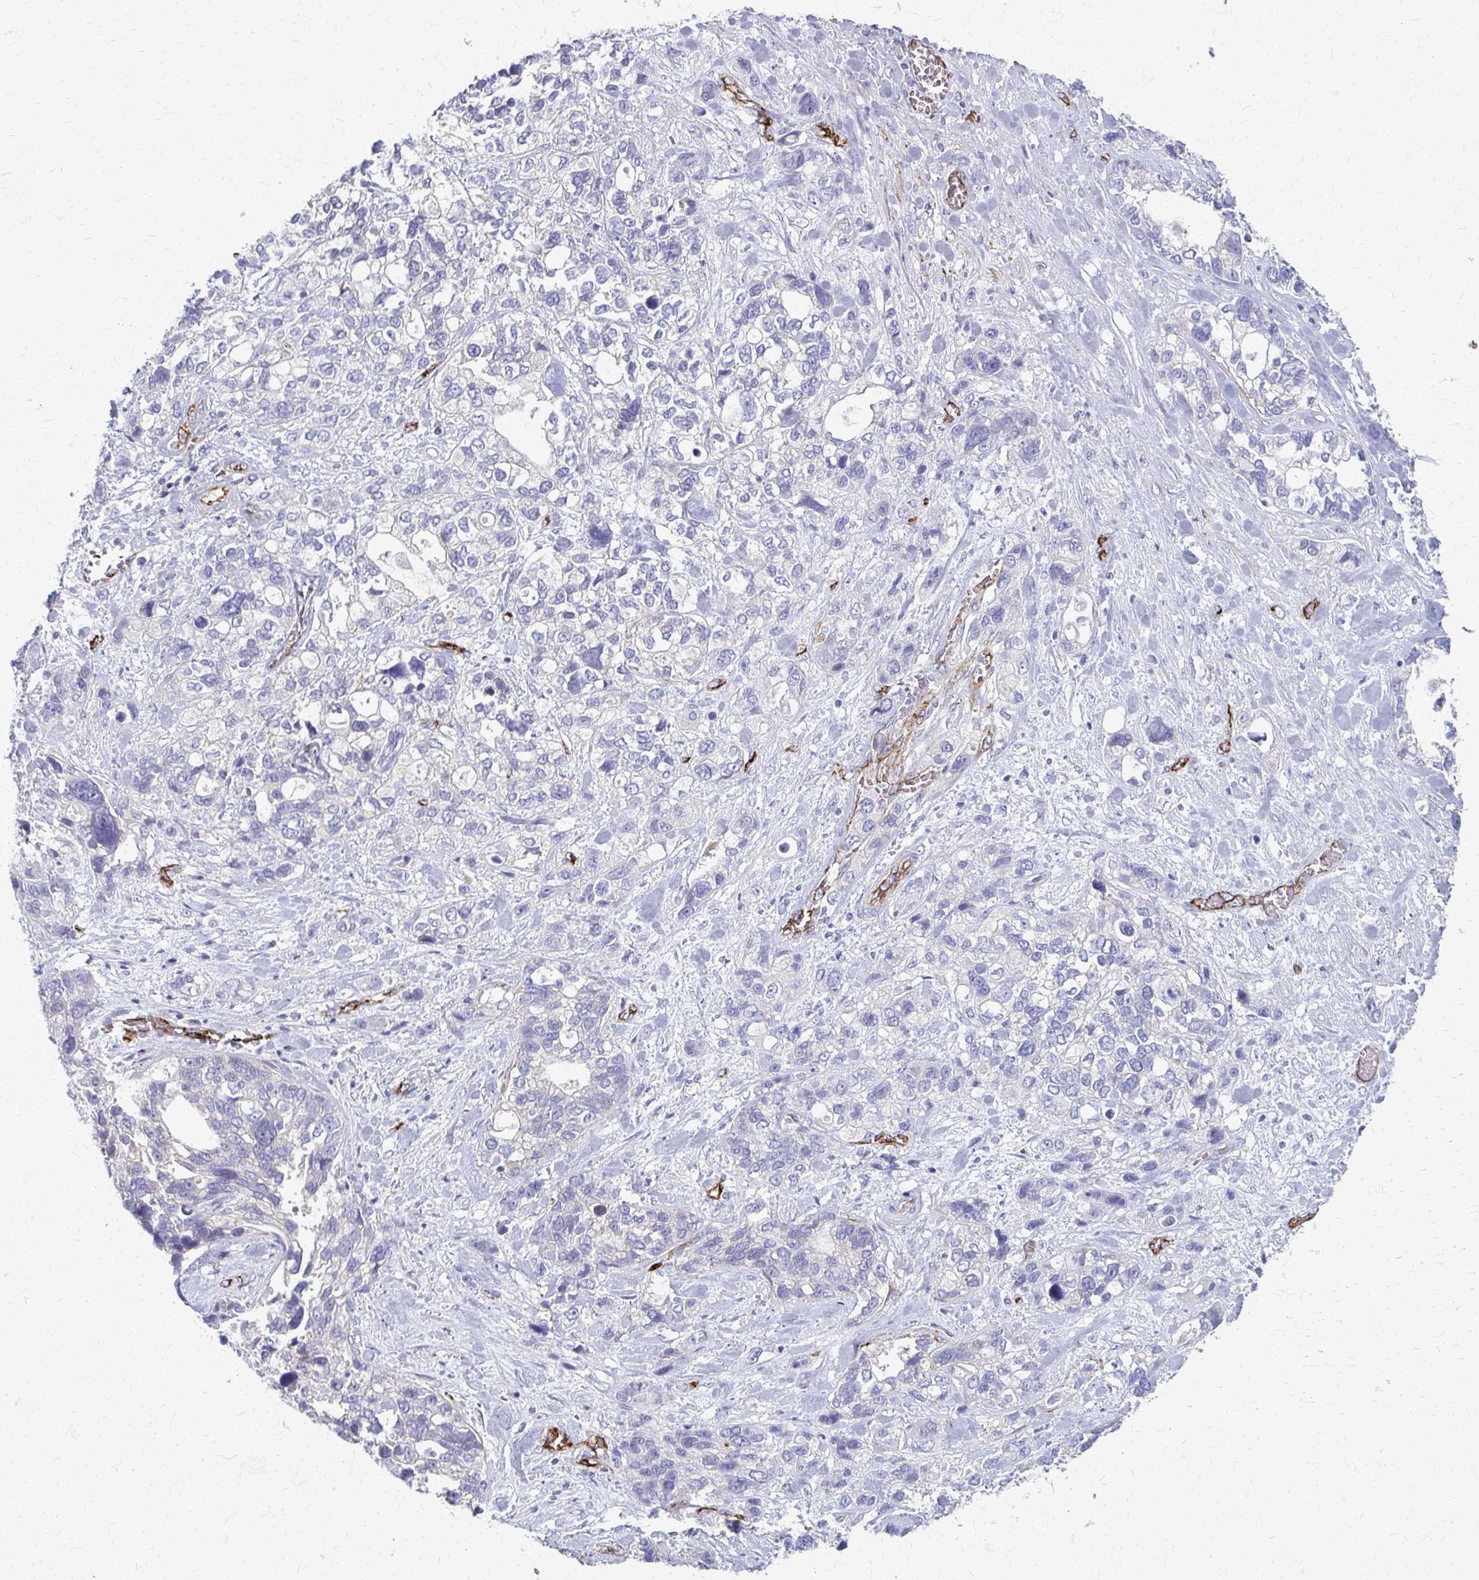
{"staining": {"intensity": "negative", "quantity": "none", "location": "none"}, "tissue": "stomach cancer", "cell_type": "Tumor cells", "image_type": "cancer", "snomed": [{"axis": "morphology", "description": "Adenocarcinoma, NOS"}, {"axis": "topography", "description": "Stomach, upper"}], "caption": "Immunohistochemical staining of adenocarcinoma (stomach) demonstrates no significant expression in tumor cells. (DAB (3,3'-diaminobenzidine) IHC visualized using brightfield microscopy, high magnification).", "gene": "ADIPOQ", "patient": {"sex": "female", "age": 81}}